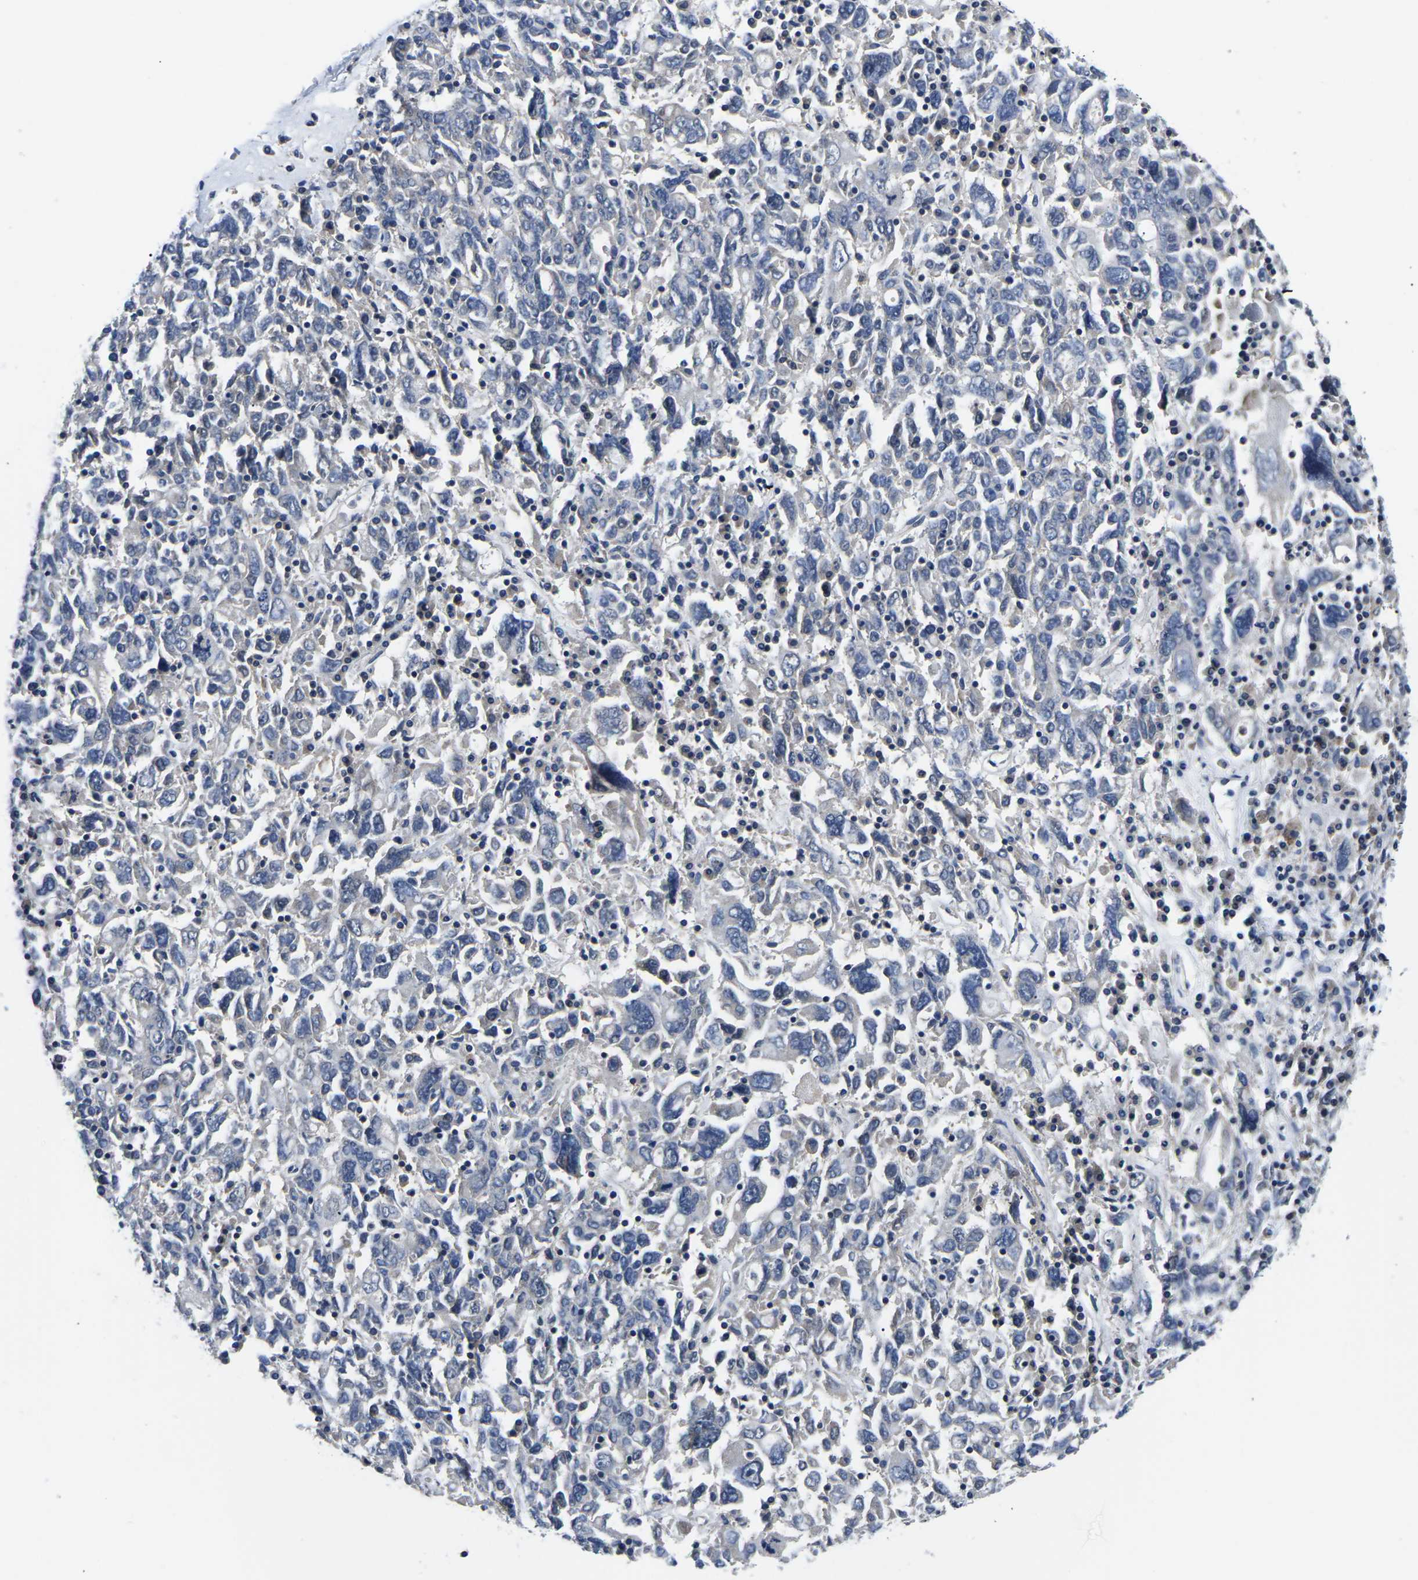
{"staining": {"intensity": "negative", "quantity": "none", "location": "none"}, "tissue": "ovarian cancer", "cell_type": "Tumor cells", "image_type": "cancer", "snomed": [{"axis": "morphology", "description": "Carcinoma, endometroid"}, {"axis": "topography", "description": "Ovary"}], "caption": "Immunohistochemistry (IHC) of ovarian cancer displays no staining in tumor cells.", "gene": "GSK3B", "patient": {"sex": "female", "age": 62}}